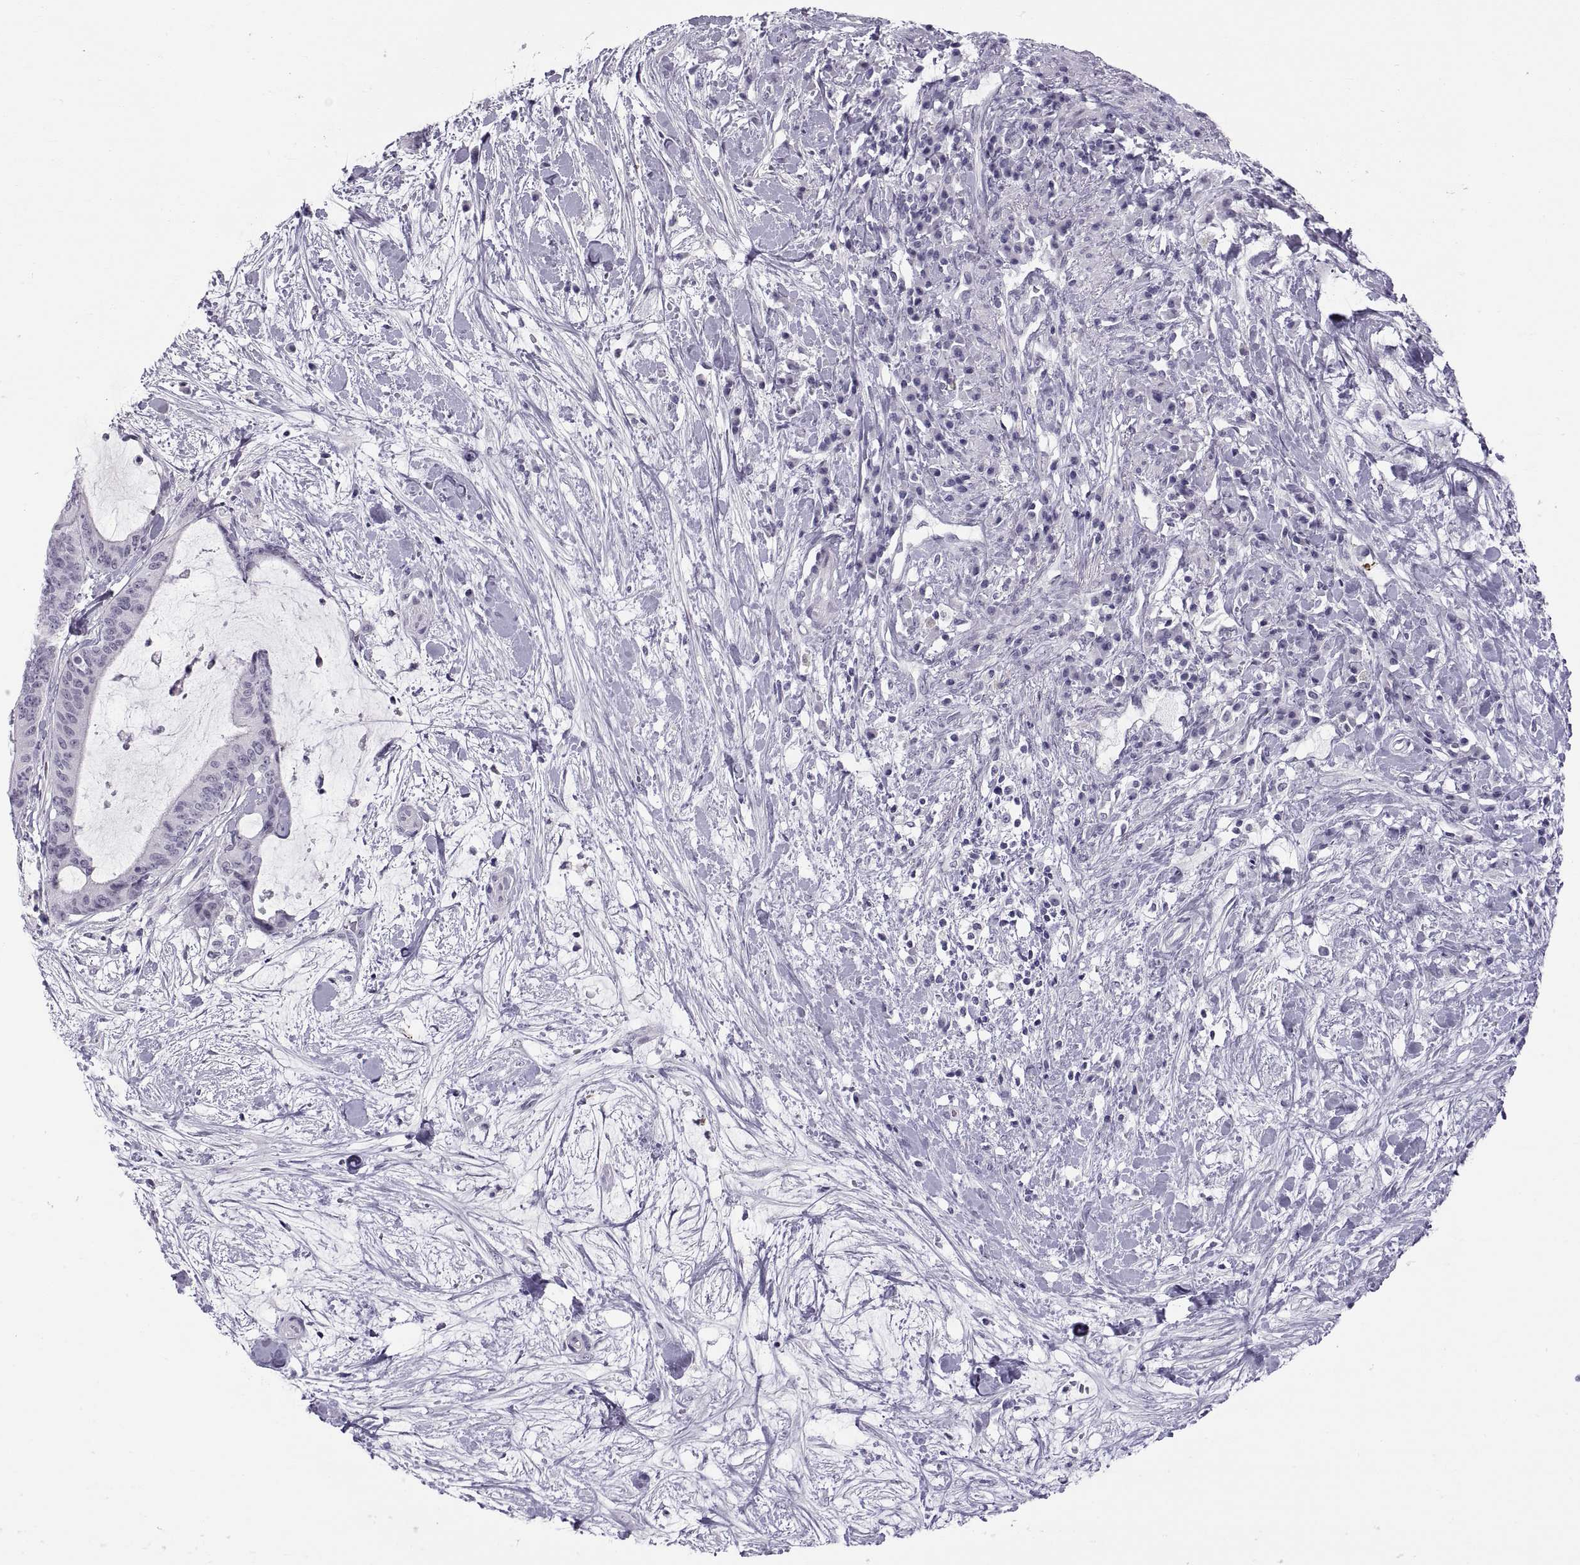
{"staining": {"intensity": "negative", "quantity": "none", "location": "none"}, "tissue": "liver cancer", "cell_type": "Tumor cells", "image_type": "cancer", "snomed": [{"axis": "morphology", "description": "Cholangiocarcinoma"}, {"axis": "topography", "description": "Liver"}], "caption": "This micrograph is of cholangiocarcinoma (liver) stained with immunohistochemistry to label a protein in brown with the nuclei are counter-stained blue. There is no staining in tumor cells.", "gene": "C3orf22", "patient": {"sex": "female", "age": 73}}